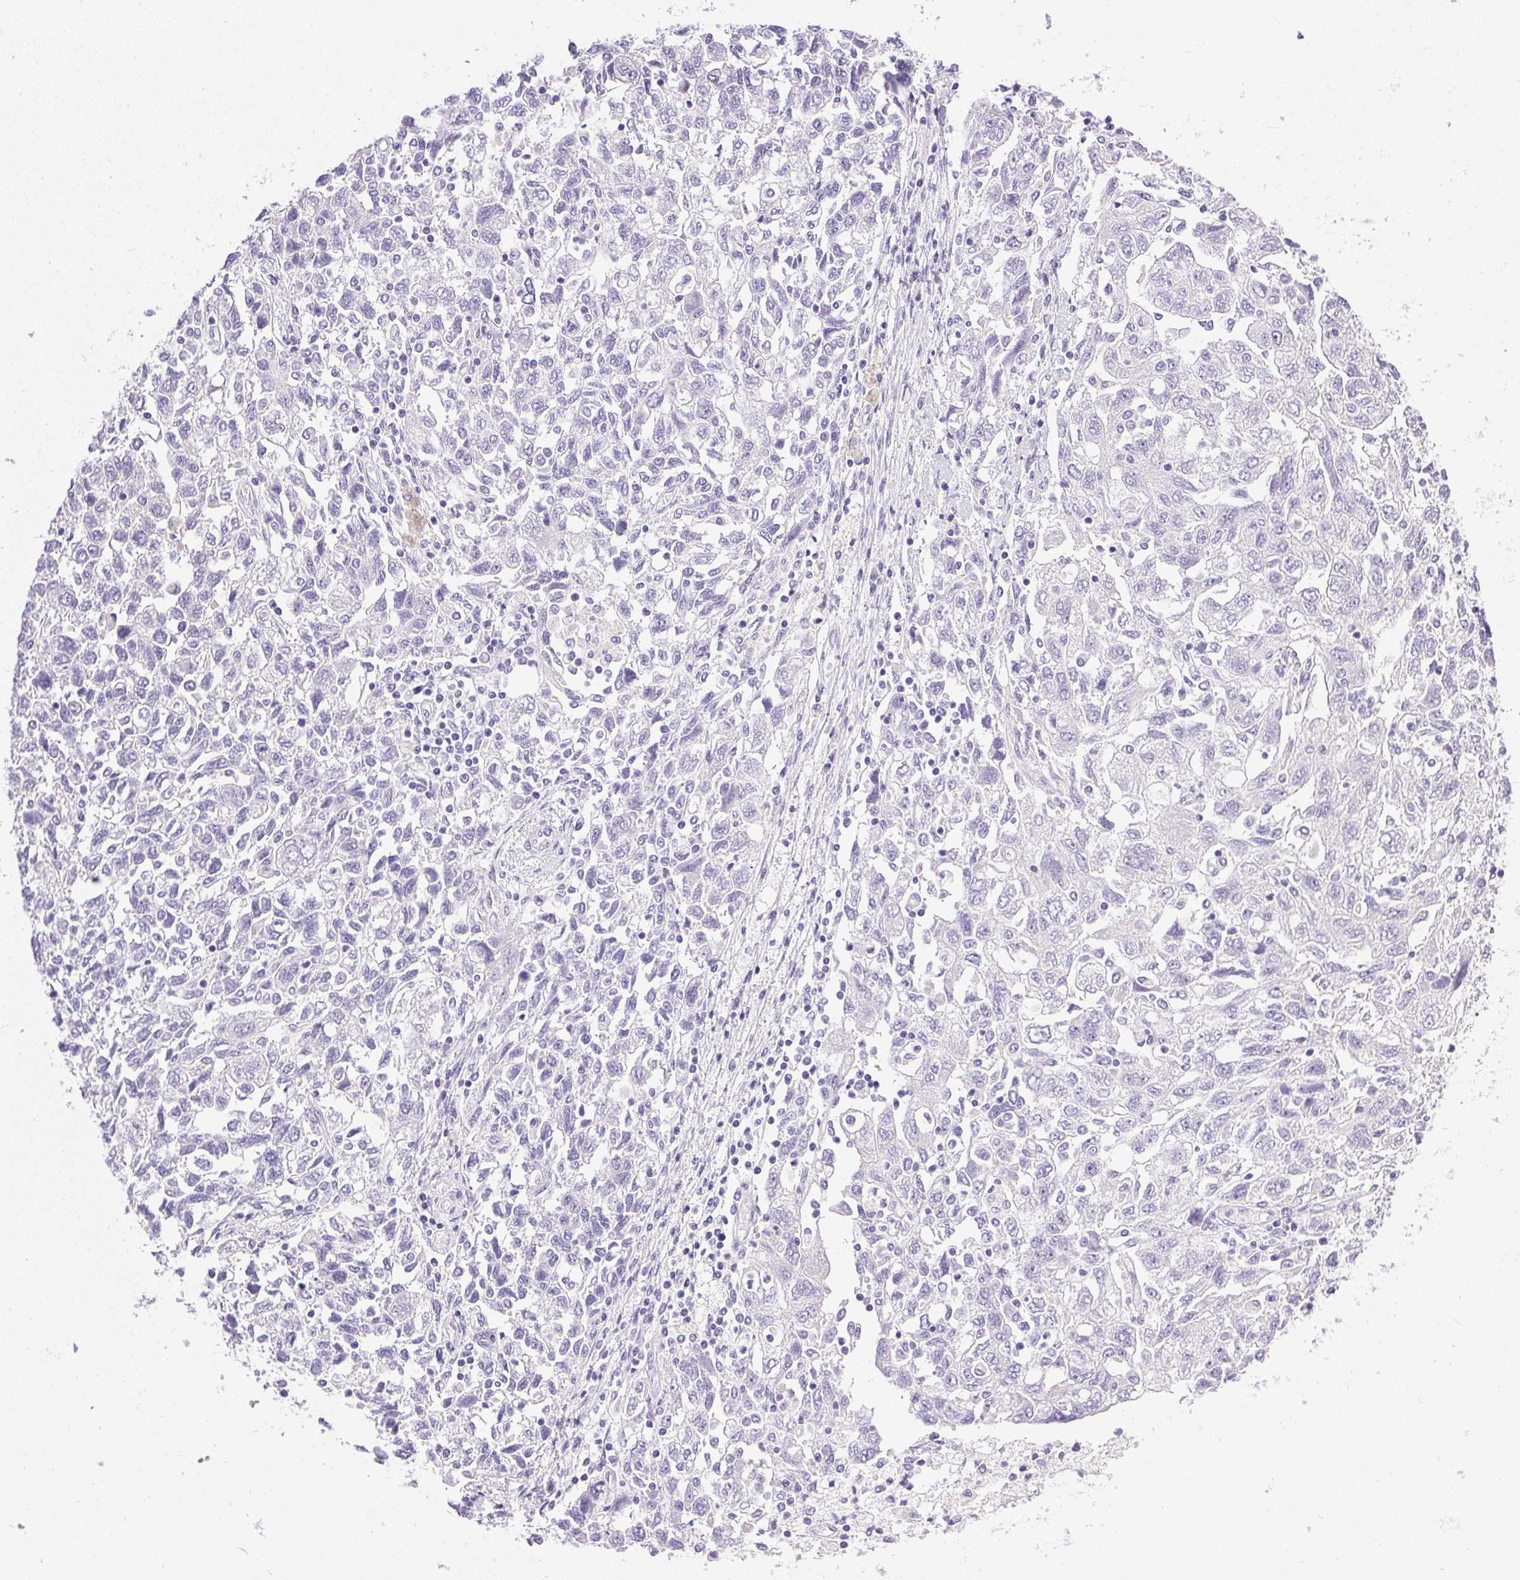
{"staining": {"intensity": "negative", "quantity": "none", "location": "none"}, "tissue": "ovarian cancer", "cell_type": "Tumor cells", "image_type": "cancer", "snomed": [{"axis": "morphology", "description": "Carcinoma, NOS"}, {"axis": "morphology", "description": "Cystadenocarcinoma, serous, NOS"}, {"axis": "topography", "description": "Ovary"}], "caption": "Image shows no significant protein staining in tumor cells of ovarian cancer (serous cystadenocarcinoma).", "gene": "ATP6V0A4", "patient": {"sex": "female", "age": 69}}